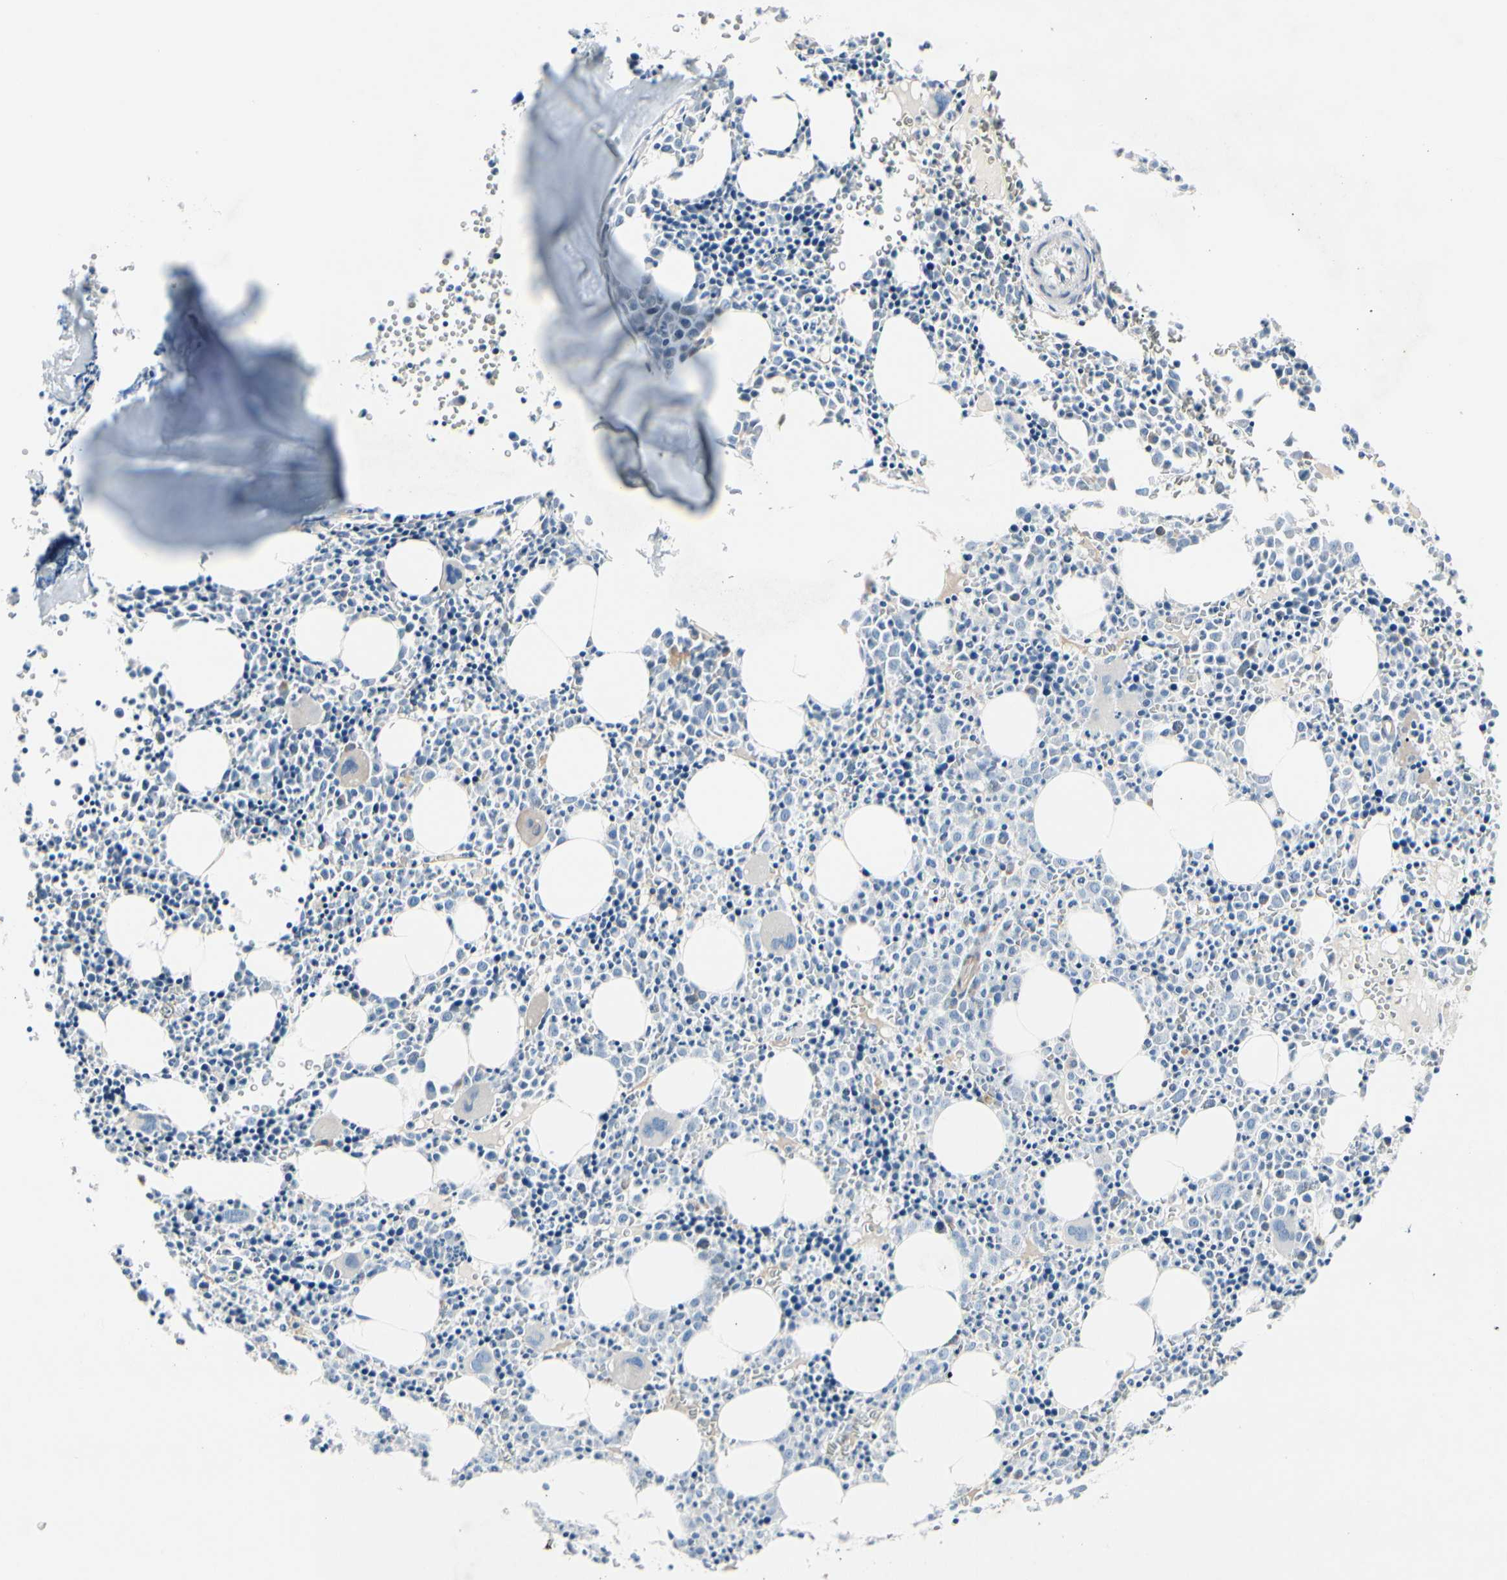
{"staining": {"intensity": "negative", "quantity": "none", "location": "none"}, "tissue": "bone marrow", "cell_type": "Hematopoietic cells", "image_type": "normal", "snomed": [{"axis": "morphology", "description": "Normal tissue, NOS"}, {"axis": "morphology", "description": "Inflammation, NOS"}, {"axis": "topography", "description": "Bone marrow"}], "caption": "High magnification brightfield microscopy of unremarkable bone marrow stained with DAB (brown) and counterstained with hematoxylin (blue): hematopoietic cells show no significant staining. (Brightfield microscopy of DAB immunohistochemistry at high magnification).", "gene": "MAP2", "patient": {"sex": "female", "age": 17}}